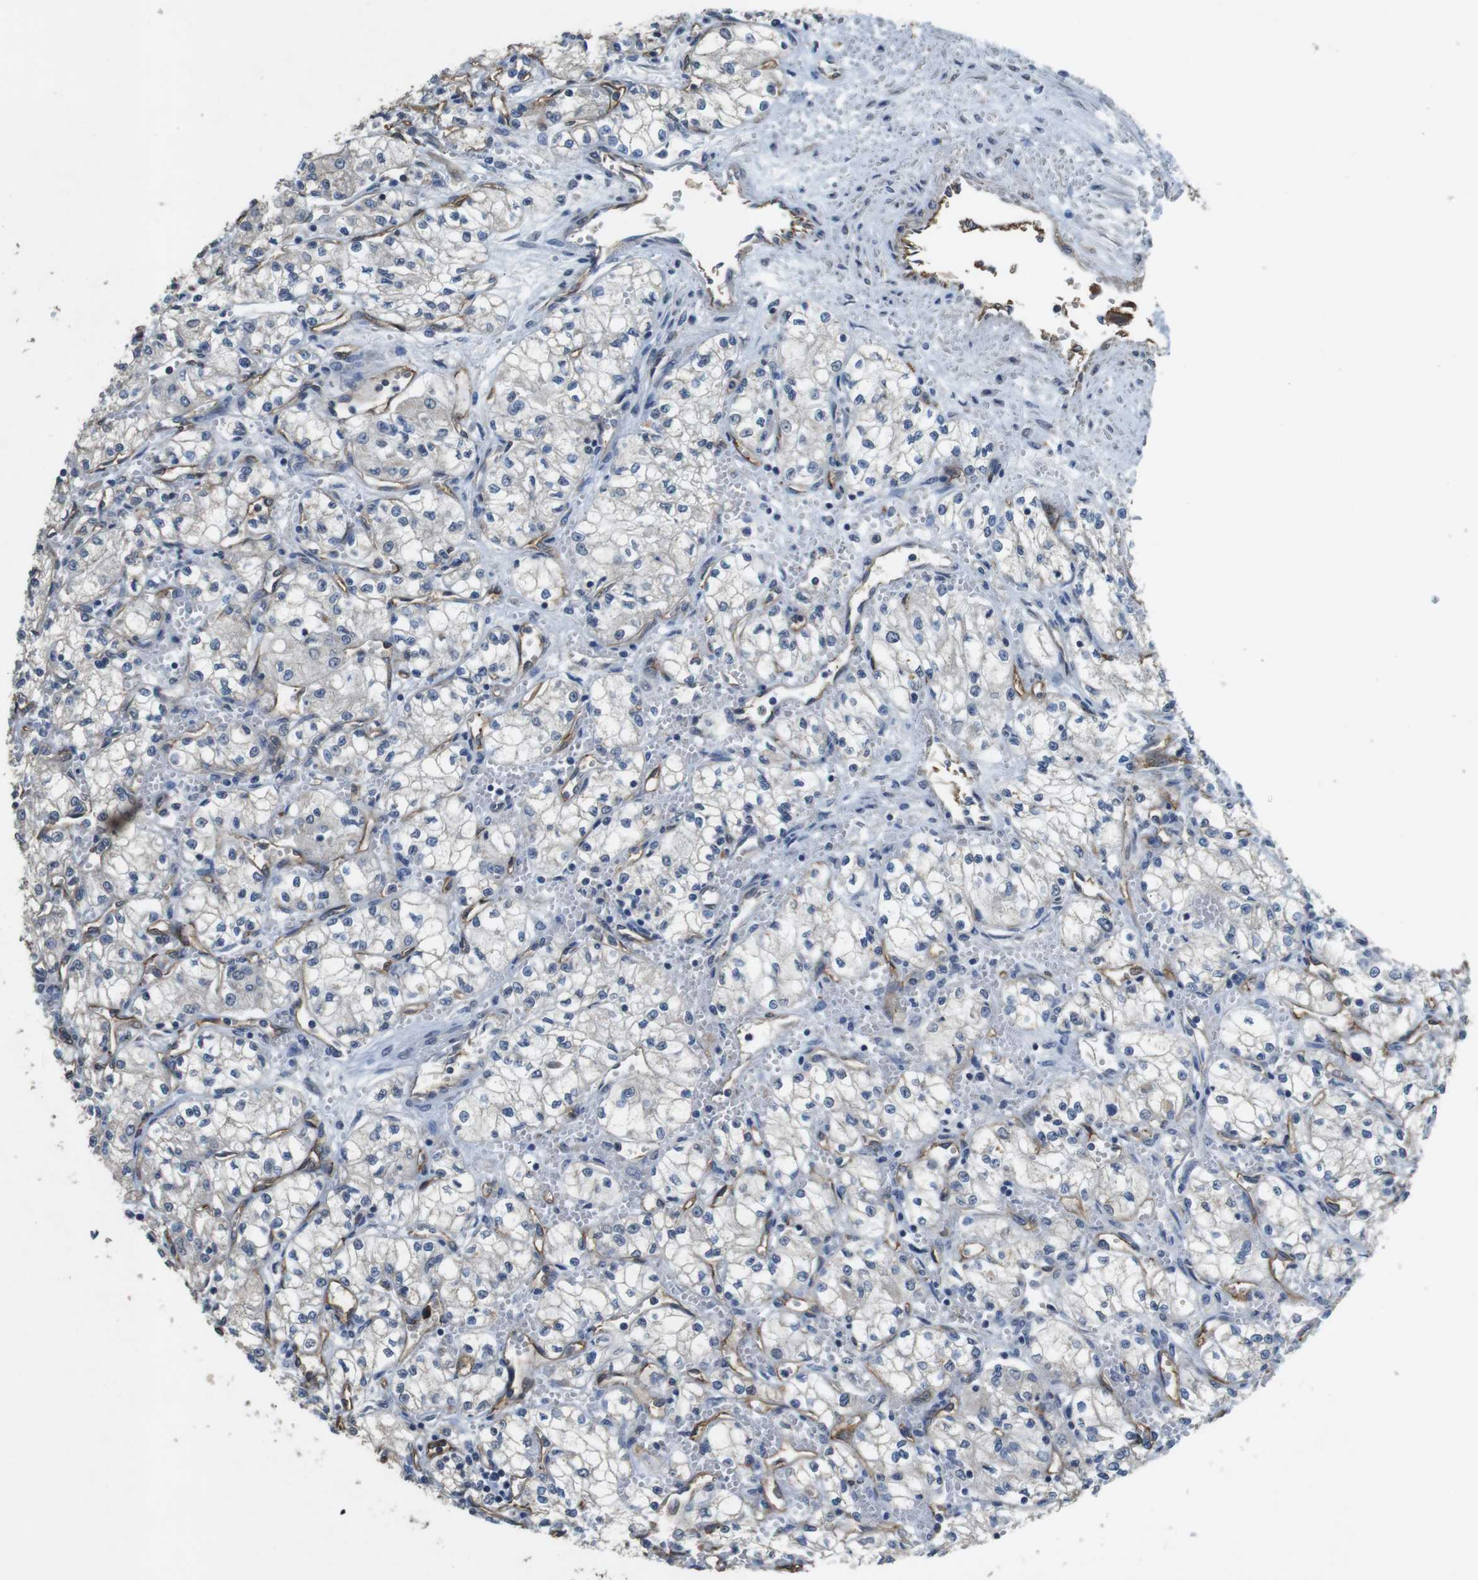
{"staining": {"intensity": "negative", "quantity": "none", "location": "none"}, "tissue": "renal cancer", "cell_type": "Tumor cells", "image_type": "cancer", "snomed": [{"axis": "morphology", "description": "Normal tissue, NOS"}, {"axis": "morphology", "description": "Adenocarcinoma, NOS"}, {"axis": "topography", "description": "Kidney"}], "caption": "Immunohistochemical staining of renal cancer demonstrates no significant positivity in tumor cells.", "gene": "CLDN7", "patient": {"sex": "male", "age": 59}}